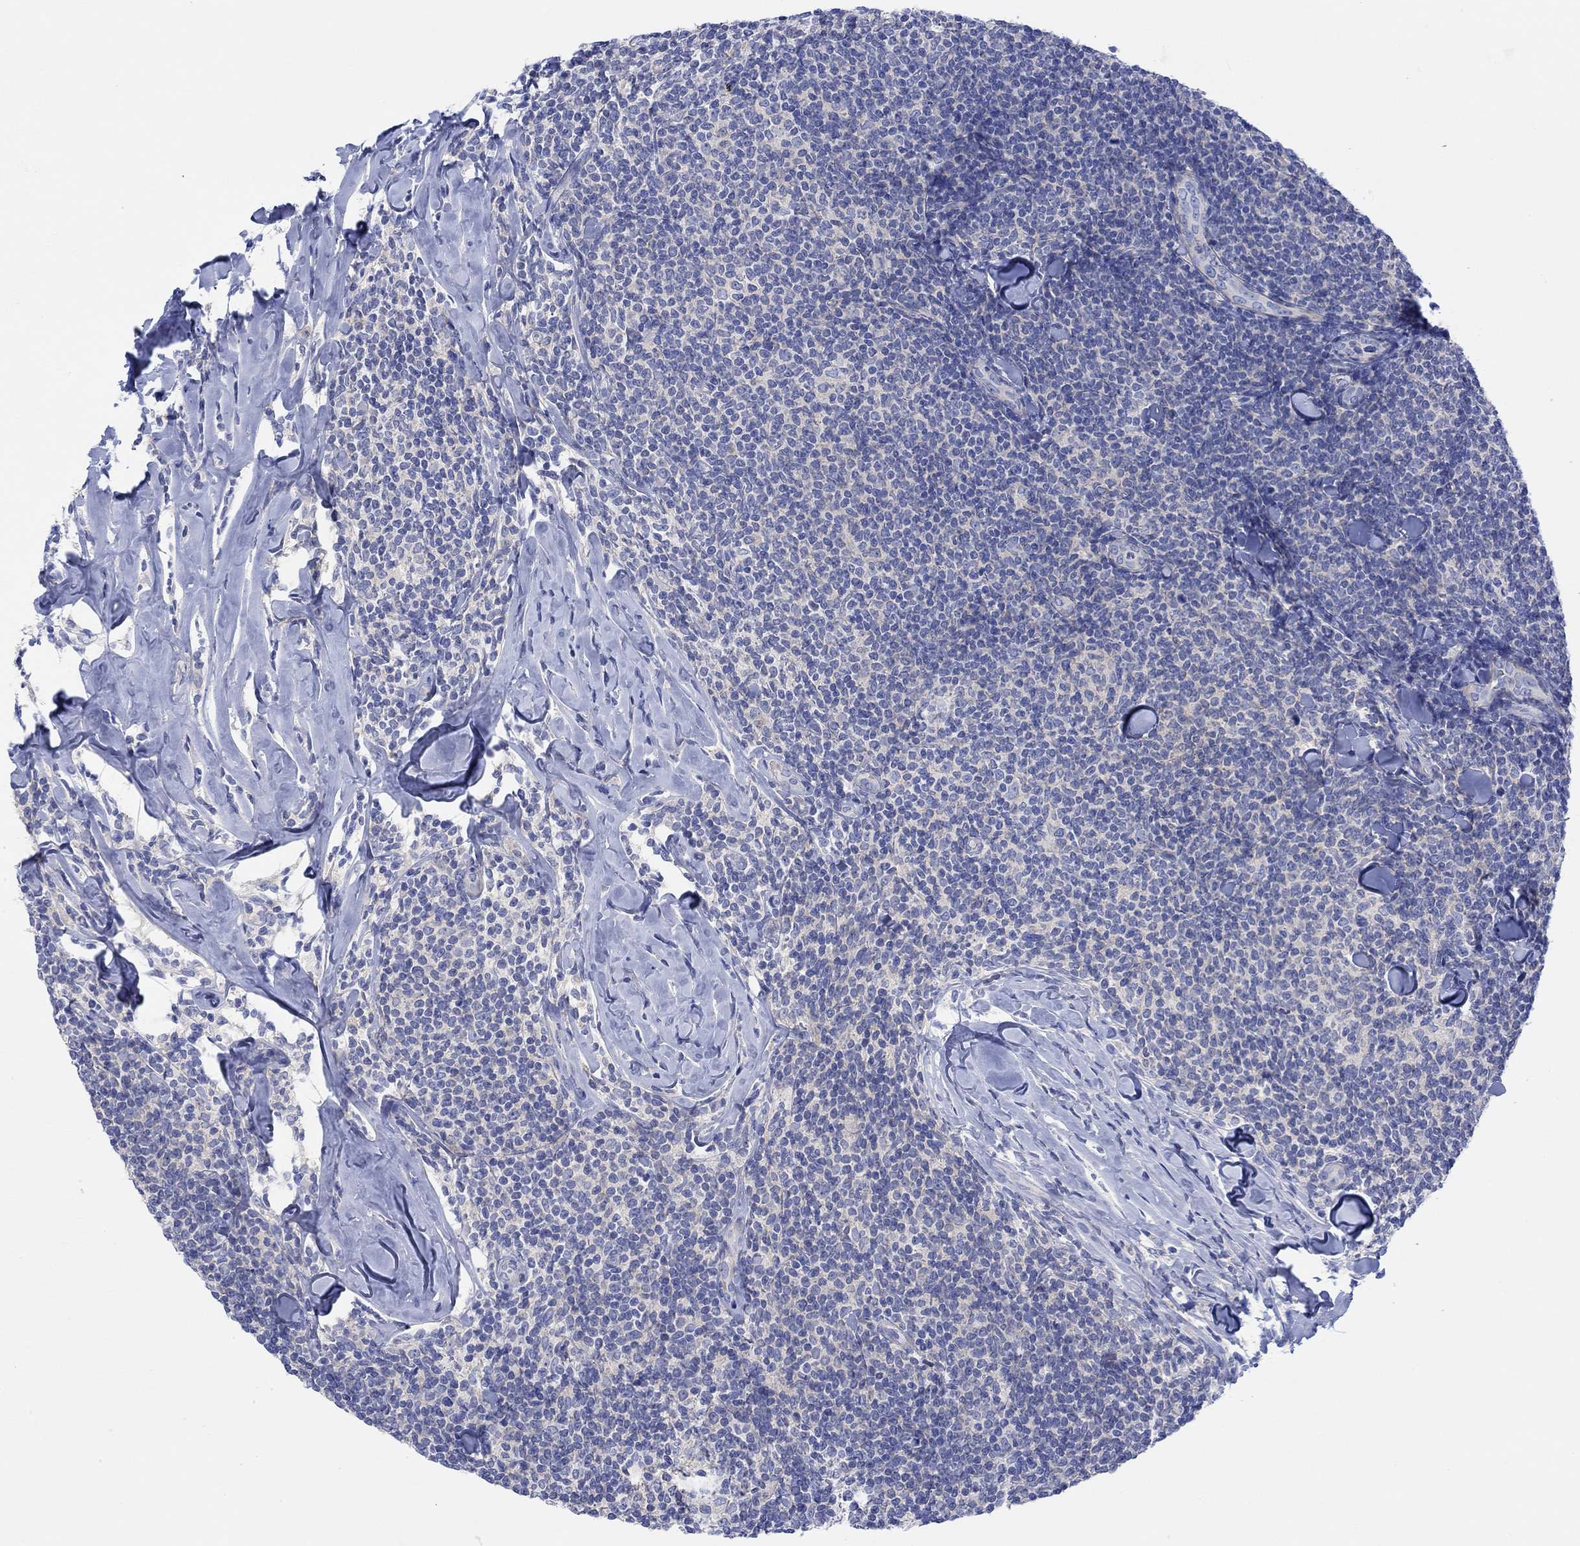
{"staining": {"intensity": "negative", "quantity": "none", "location": "none"}, "tissue": "lymphoma", "cell_type": "Tumor cells", "image_type": "cancer", "snomed": [{"axis": "morphology", "description": "Malignant lymphoma, non-Hodgkin's type, Low grade"}, {"axis": "topography", "description": "Lymph node"}], "caption": "An immunohistochemistry histopathology image of lymphoma is shown. There is no staining in tumor cells of lymphoma.", "gene": "REEP6", "patient": {"sex": "female", "age": 56}}